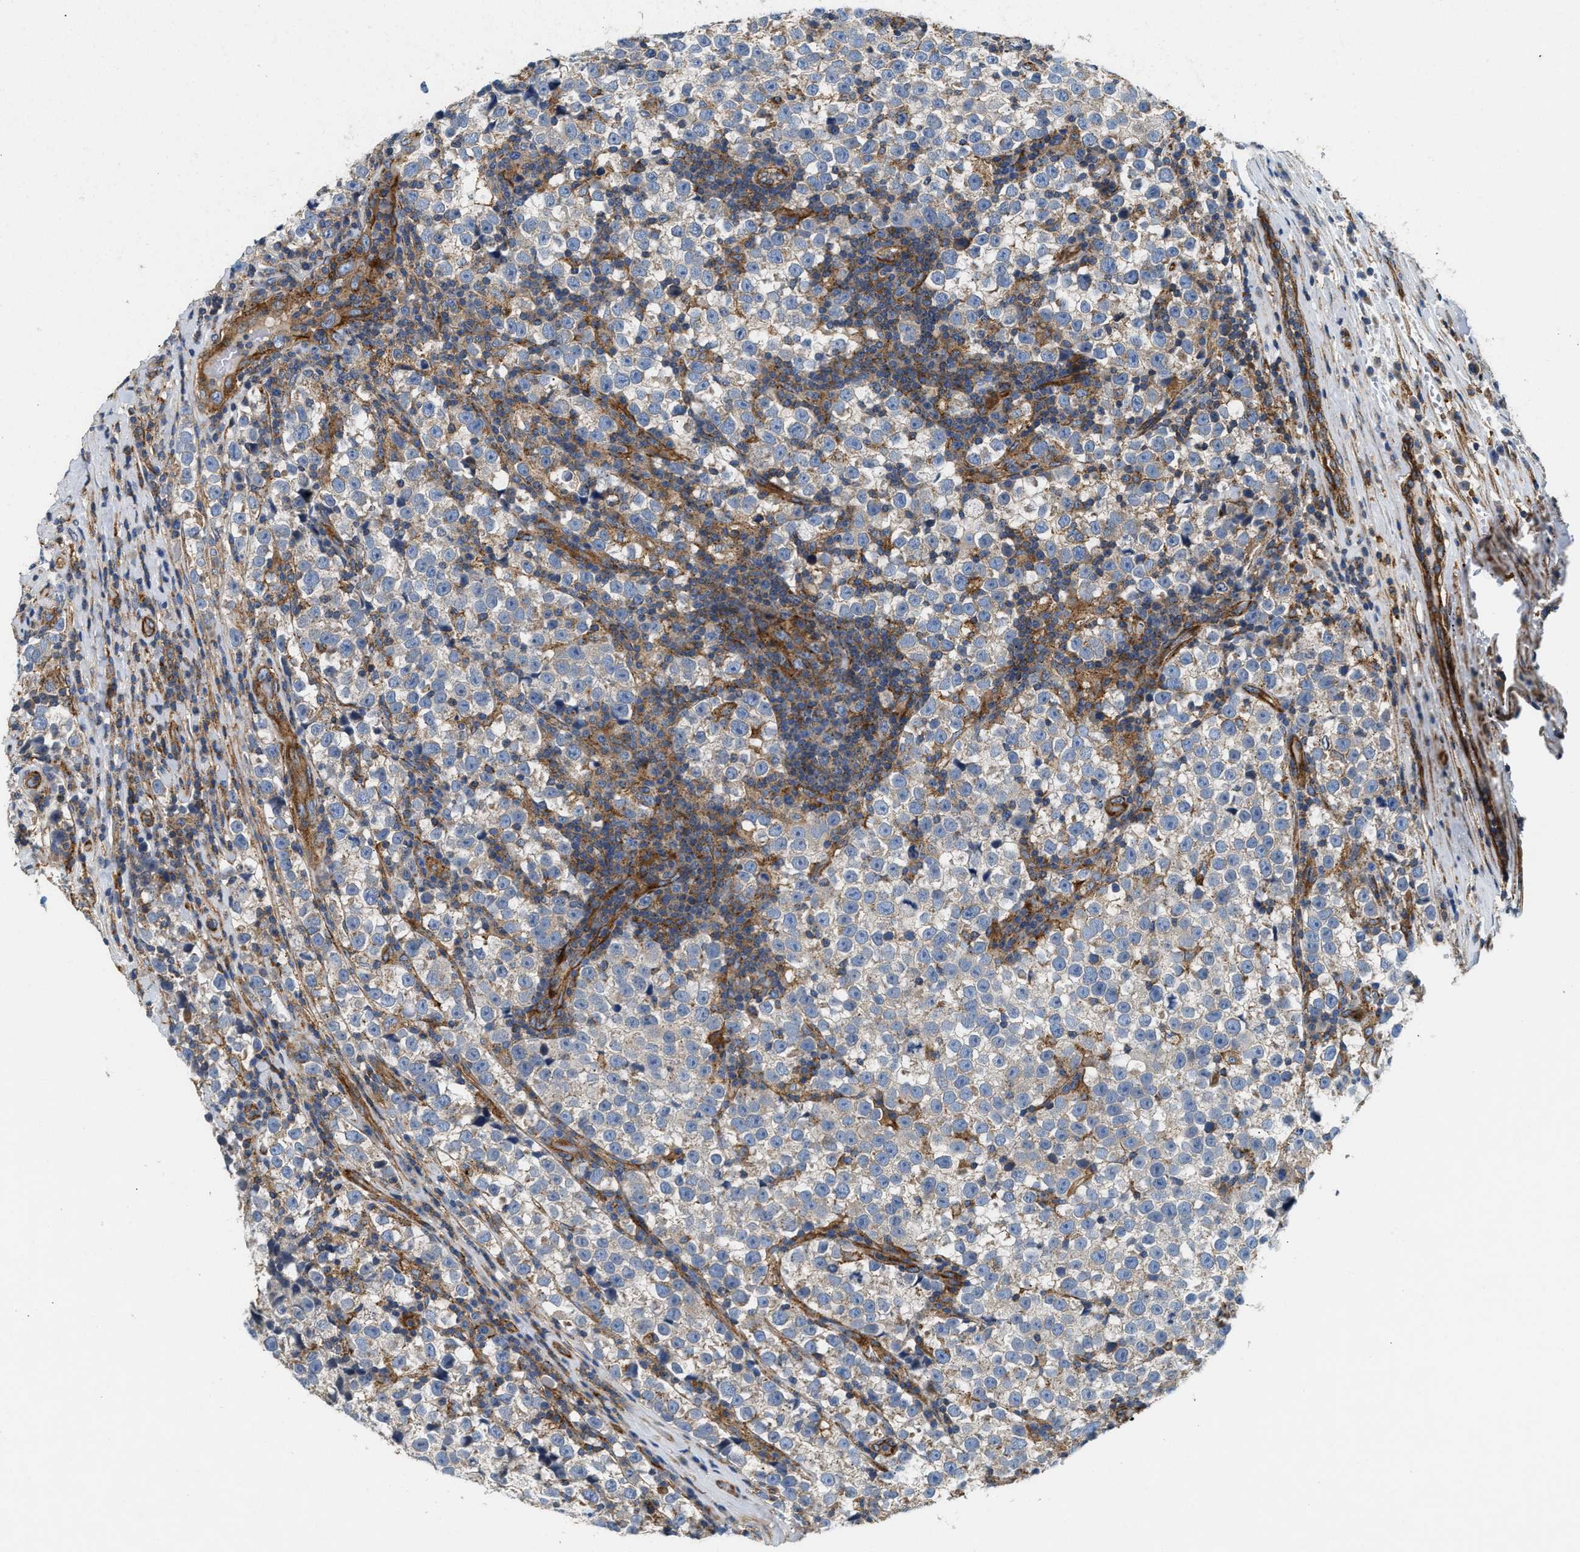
{"staining": {"intensity": "negative", "quantity": "none", "location": "none"}, "tissue": "testis cancer", "cell_type": "Tumor cells", "image_type": "cancer", "snomed": [{"axis": "morphology", "description": "Normal tissue, NOS"}, {"axis": "morphology", "description": "Seminoma, NOS"}, {"axis": "topography", "description": "Testis"}], "caption": "DAB immunohistochemical staining of testis cancer (seminoma) shows no significant staining in tumor cells.", "gene": "NSUN7", "patient": {"sex": "male", "age": 43}}